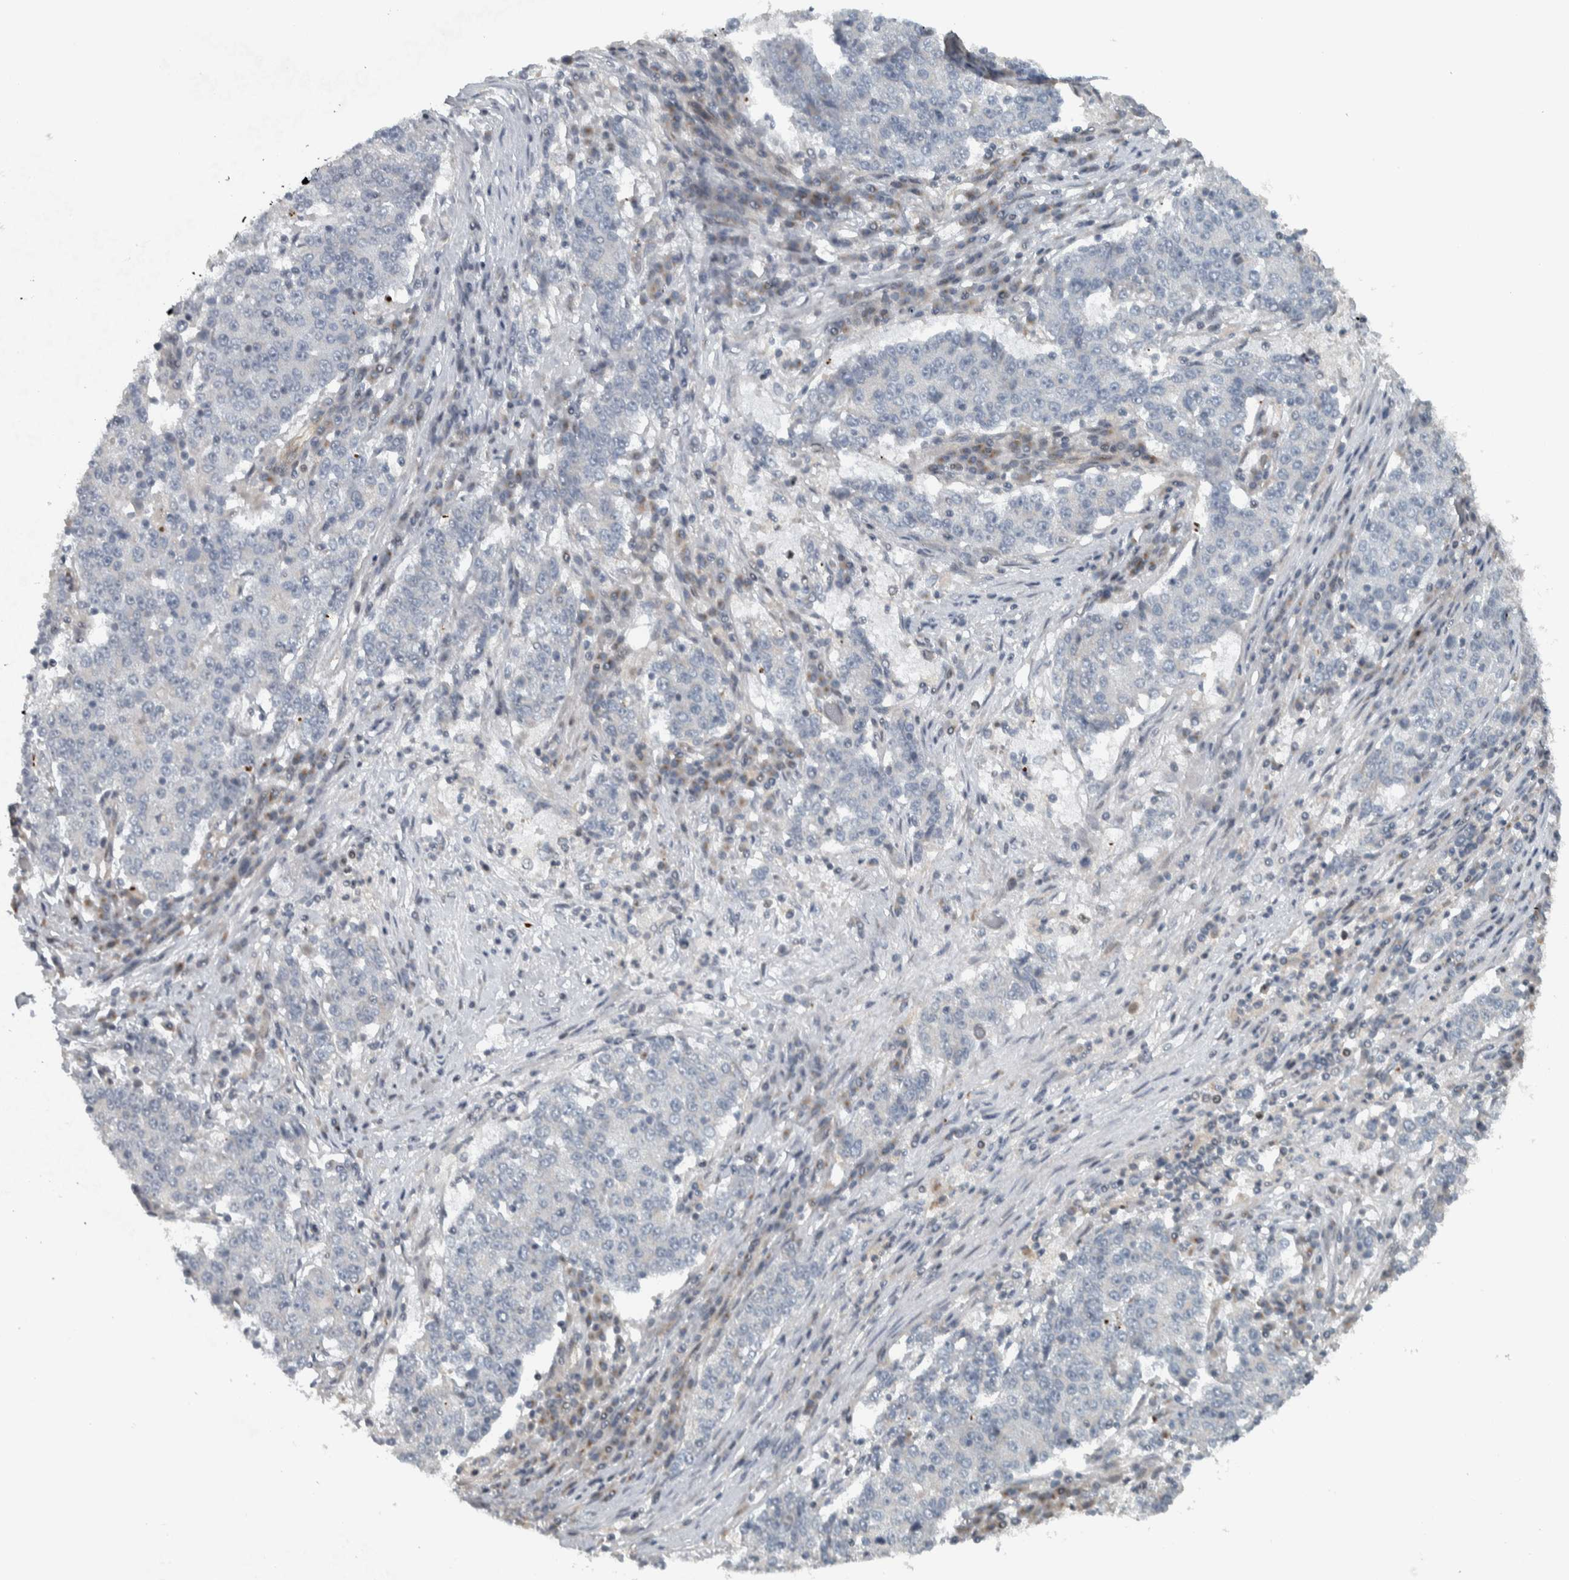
{"staining": {"intensity": "negative", "quantity": "none", "location": "none"}, "tissue": "stomach cancer", "cell_type": "Tumor cells", "image_type": "cancer", "snomed": [{"axis": "morphology", "description": "Adenocarcinoma, NOS"}, {"axis": "topography", "description": "Stomach"}], "caption": "A photomicrograph of stomach cancer stained for a protein demonstrates no brown staining in tumor cells.", "gene": "NAPG", "patient": {"sex": "male", "age": 59}}